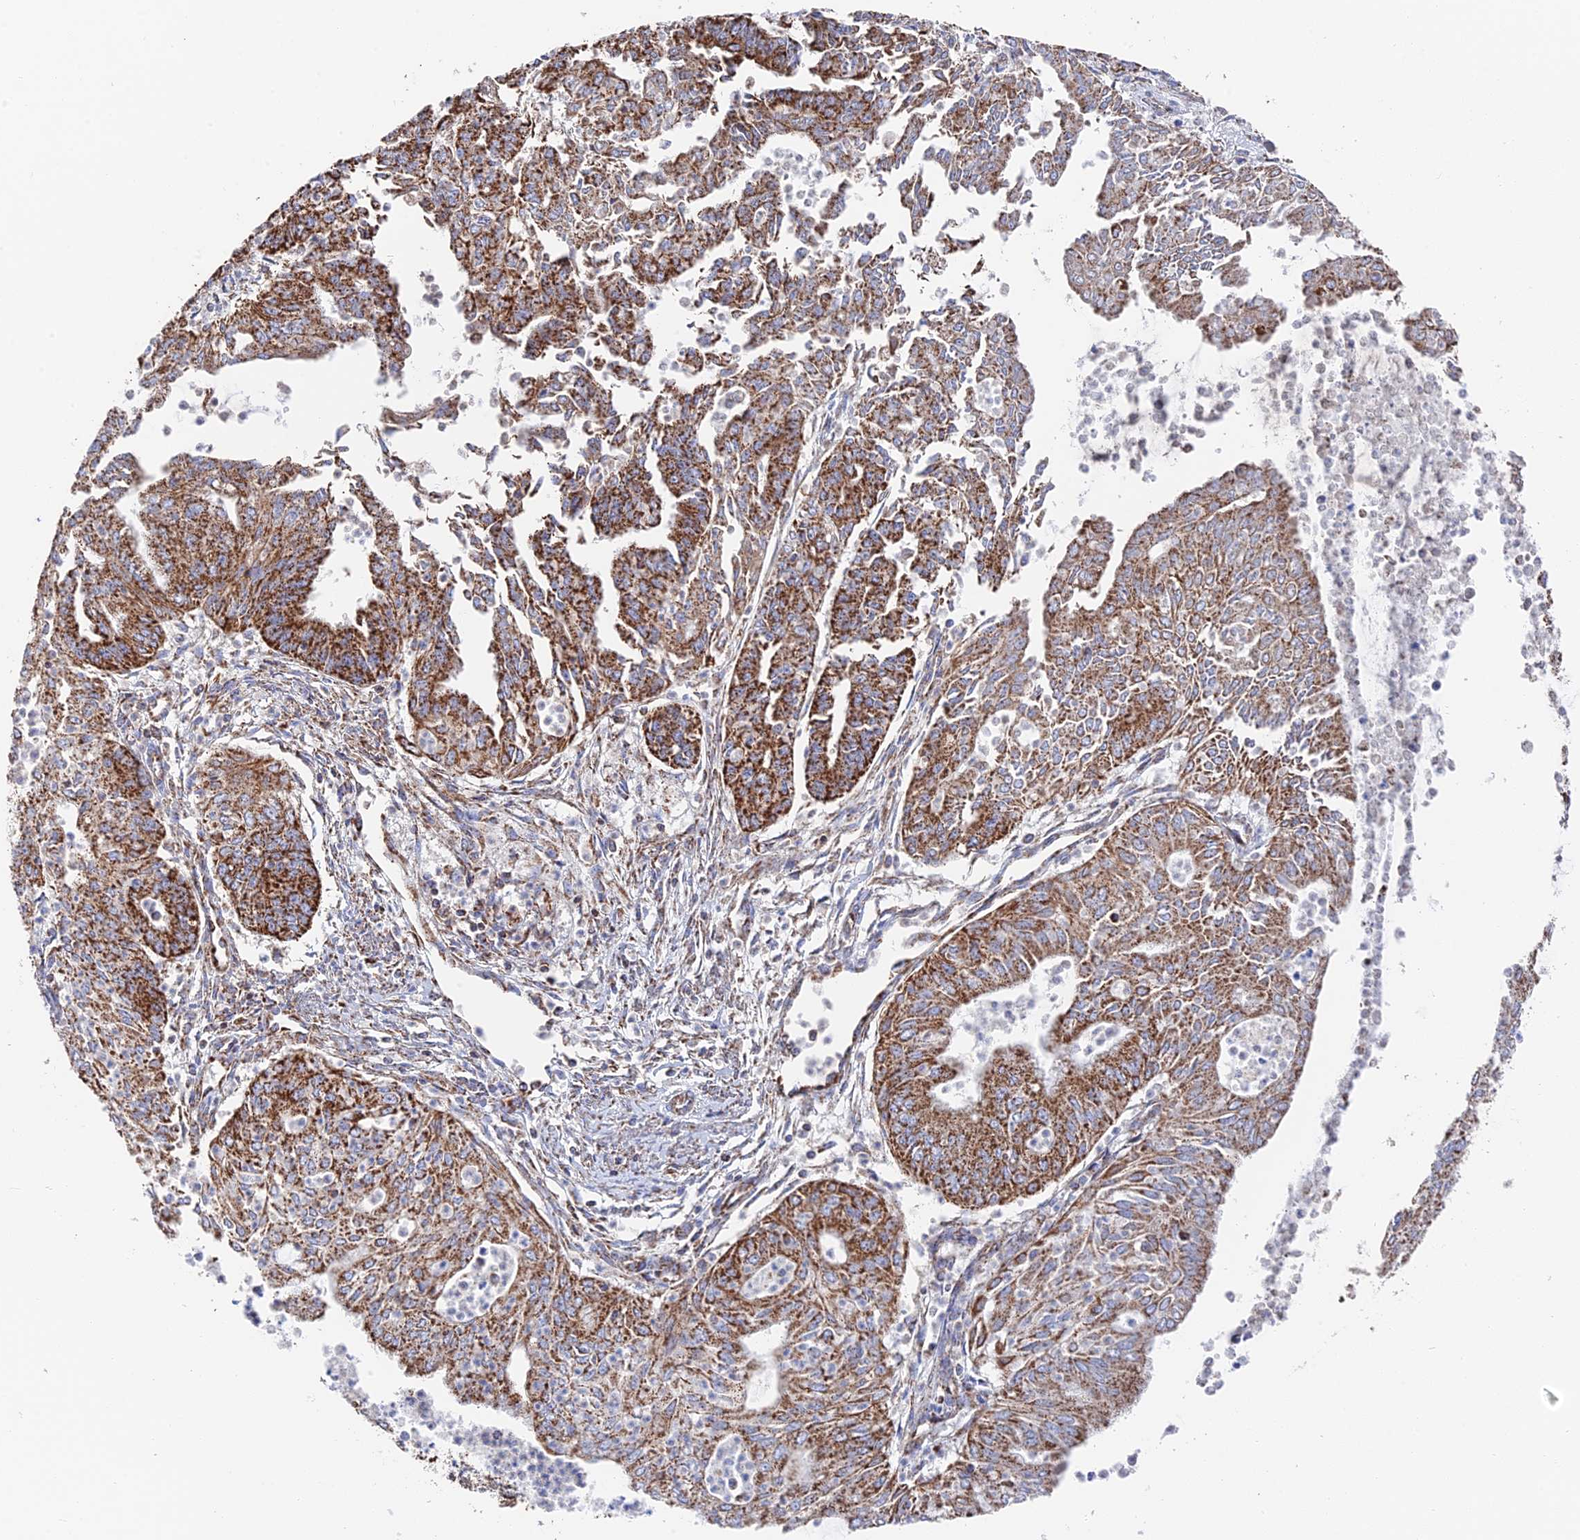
{"staining": {"intensity": "strong", "quantity": ">75%", "location": "cytoplasmic/membranous"}, "tissue": "endometrial cancer", "cell_type": "Tumor cells", "image_type": "cancer", "snomed": [{"axis": "morphology", "description": "Adenocarcinoma, NOS"}, {"axis": "topography", "description": "Endometrium"}], "caption": "Human adenocarcinoma (endometrial) stained with a protein marker reveals strong staining in tumor cells.", "gene": "HAUS8", "patient": {"sex": "female", "age": 73}}